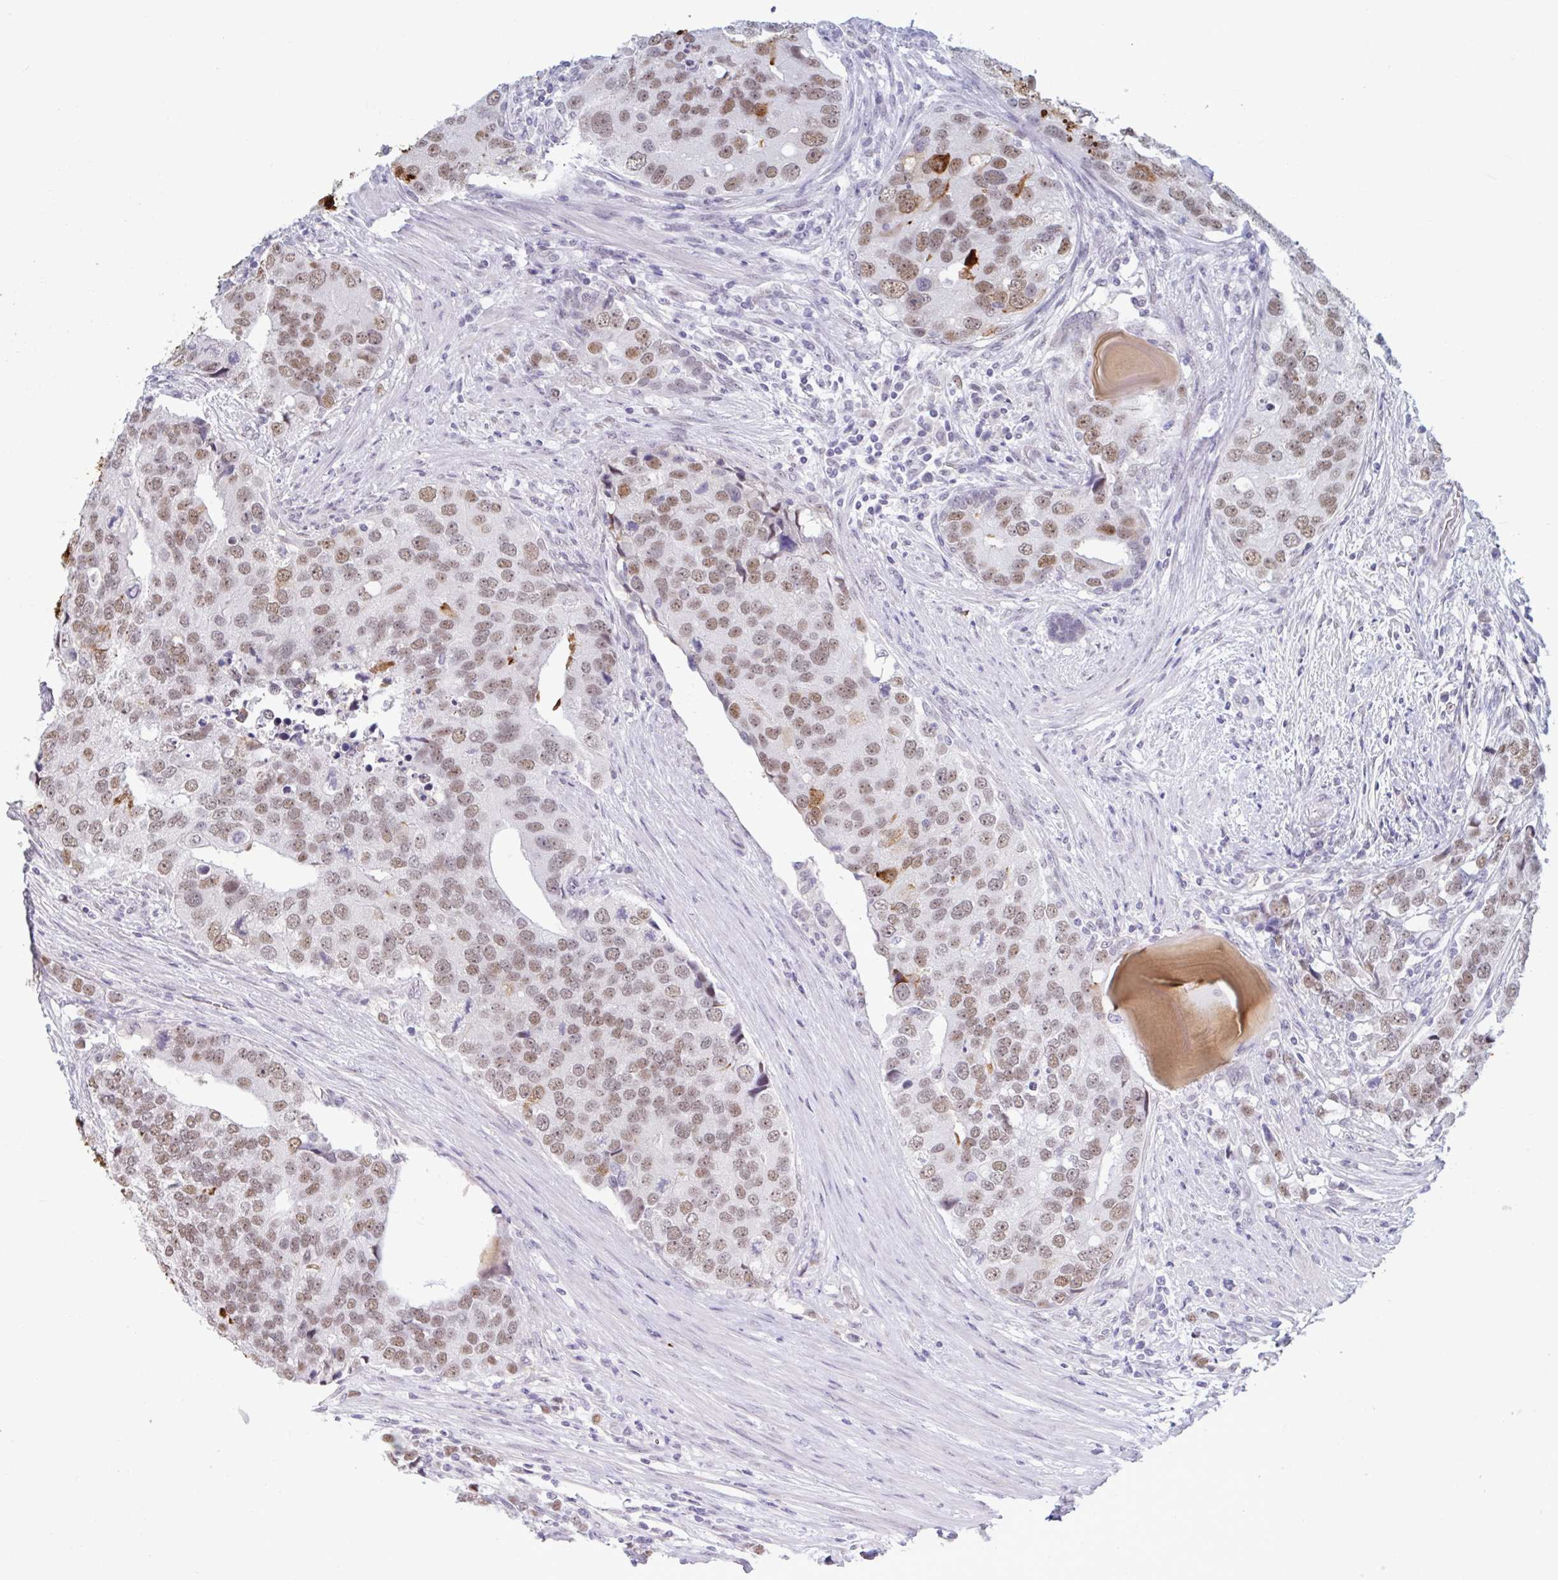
{"staining": {"intensity": "moderate", "quantity": ">75%", "location": "nuclear"}, "tissue": "prostate cancer", "cell_type": "Tumor cells", "image_type": "cancer", "snomed": [{"axis": "morphology", "description": "Adenocarcinoma, High grade"}, {"axis": "topography", "description": "Prostate"}], "caption": "Brown immunohistochemical staining in human high-grade adenocarcinoma (prostate) reveals moderate nuclear positivity in approximately >75% of tumor cells.", "gene": "MSMB", "patient": {"sex": "male", "age": 68}}